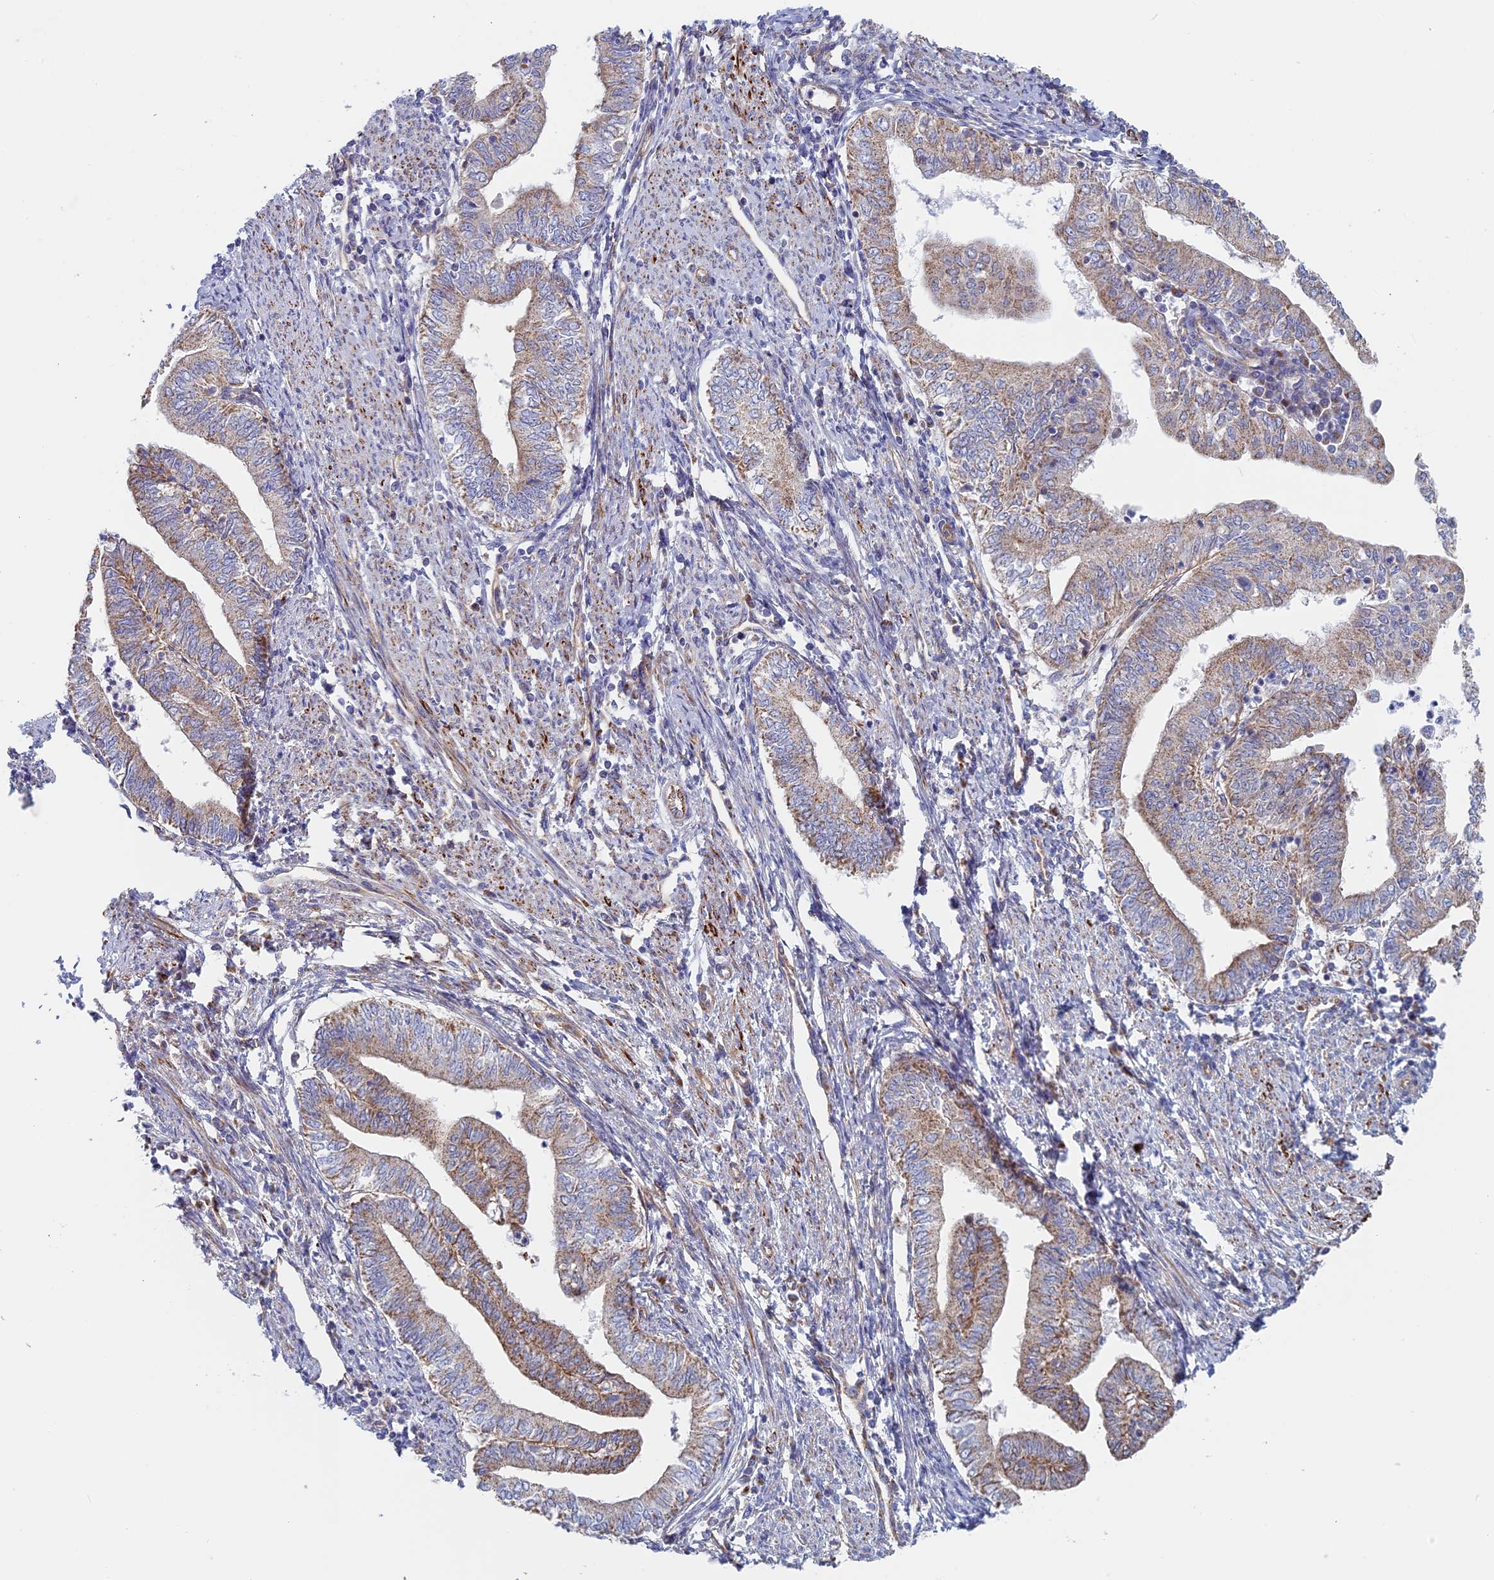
{"staining": {"intensity": "weak", "quantity": "25%-75%", "location": "cytoplasmic/membranous"}, "tissue": "endometrial cancer", "cell_type": "Tumor cells", "image_type": "cancer", "snomed": [{"axis": "morphology", "description": "Adenocarcinoma, NOS"}, {"axis": "topography", "description": "Endometrium"}], "caption": "Endometrial cancer was stained to show a protein in brown. There is low levels of weak cytoplasmic/membranous positivity in about 25%-75% of tumor cells. The protein is shown in brown color, while the nuclei are stained blue.", "gene": "DDA1", "patient": {"sex": "female", "age": 66}}